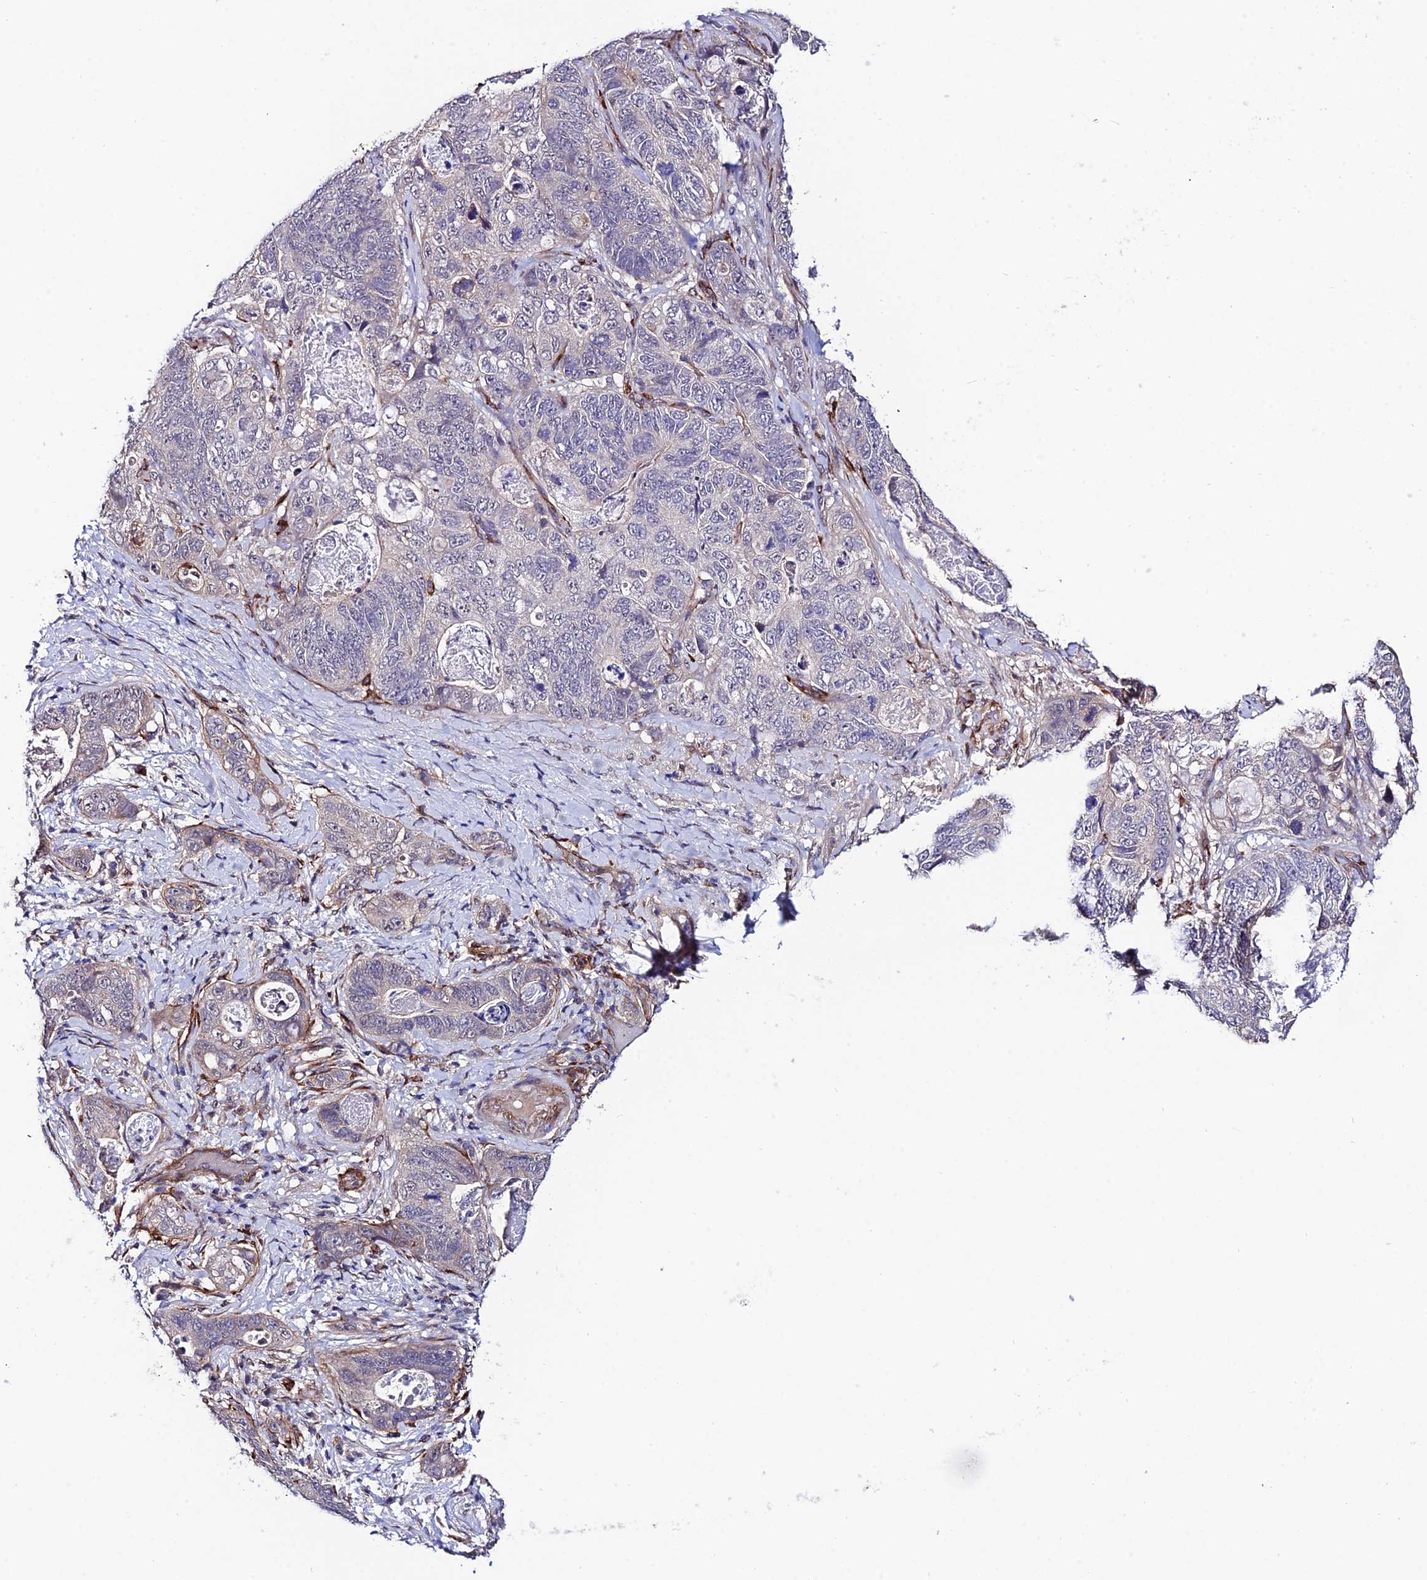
{"staining": {"intensity": "negative", "quantity": "none", "location": "none"}, "tissue": "stomach cancer", "cell_type": "Tumor cells", "image_type": "cancer", "snomed": [{"axis": "morphology", "description": "Normal tissue, NOS"}, {"axis": "morphology", "description": "Adenocarcinoma, NOS"}, {"axis": "topography", "description": "Stomach"}], "caption": "This is an immunohistochemistry (IHC) histopathology image of human stomach cancer (adenocarcinoma). There is no expression in tumor cells.", "gene": "SYT15", "patient": {"sex": "female", "age": 89}}